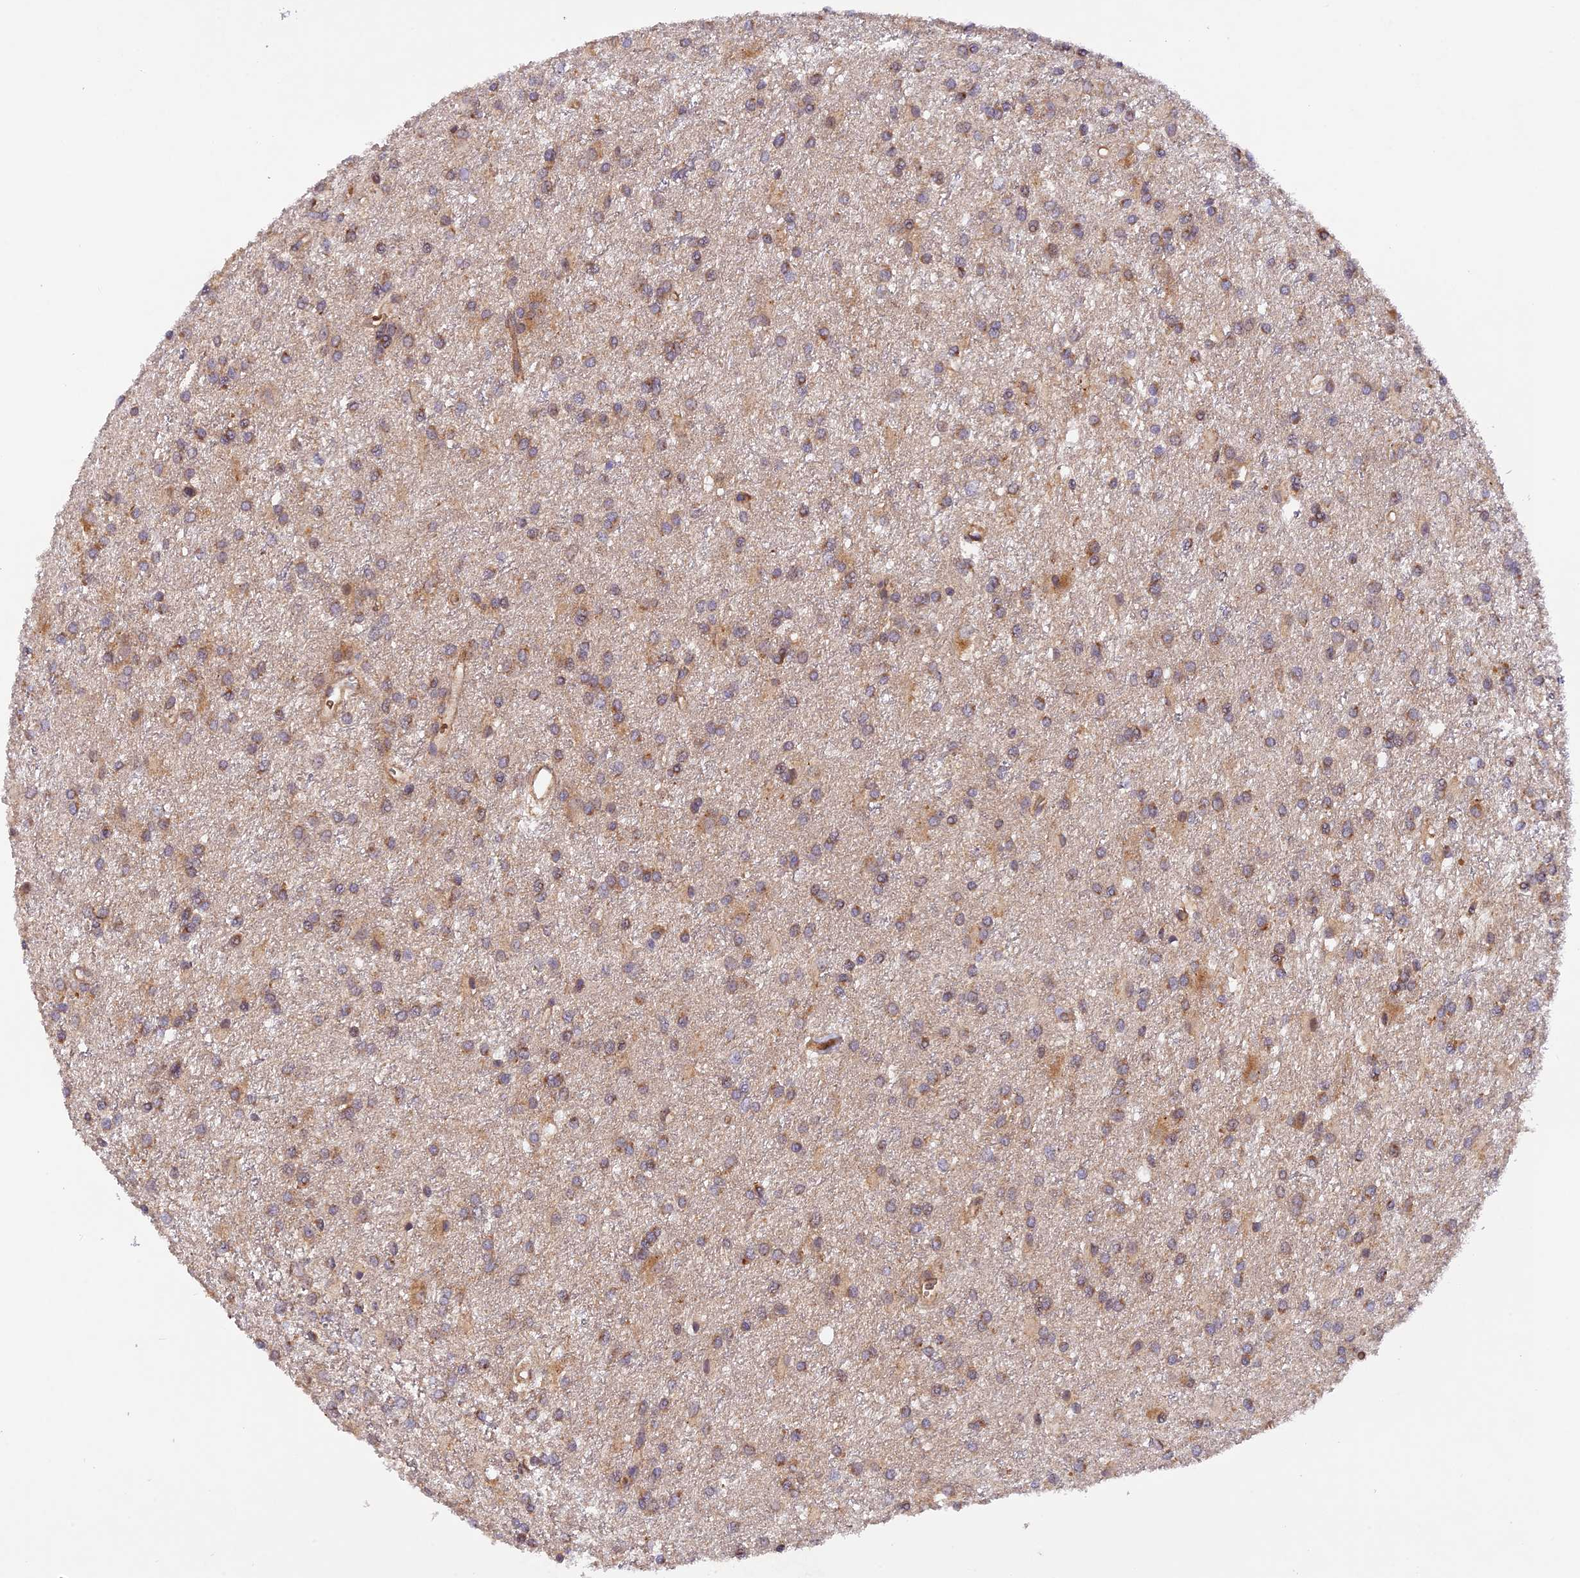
{"staining": {"intensity": "moderate", "quantity": ">75%", "location": "cytoplasmic/membranous"}, "tissue": "glioma", "cell_type": "Tumor cells", "image_type": "cancer", "snomed": [{"axis": "morphology", "description": "Glioma, malignant, High grade"}, {"axis": "topography", "description": "Brain"}], "caption": "The histopathology image displays immunohistochemical staining of glioma. There is moderate cytoplasmic/membranous positivity is identified in approximately >75% of tumor cells. (IHC, brightfield microscopy, high magnification).", "gene": "WDFY4", "patient": {"sex": "female", "age": 50}}